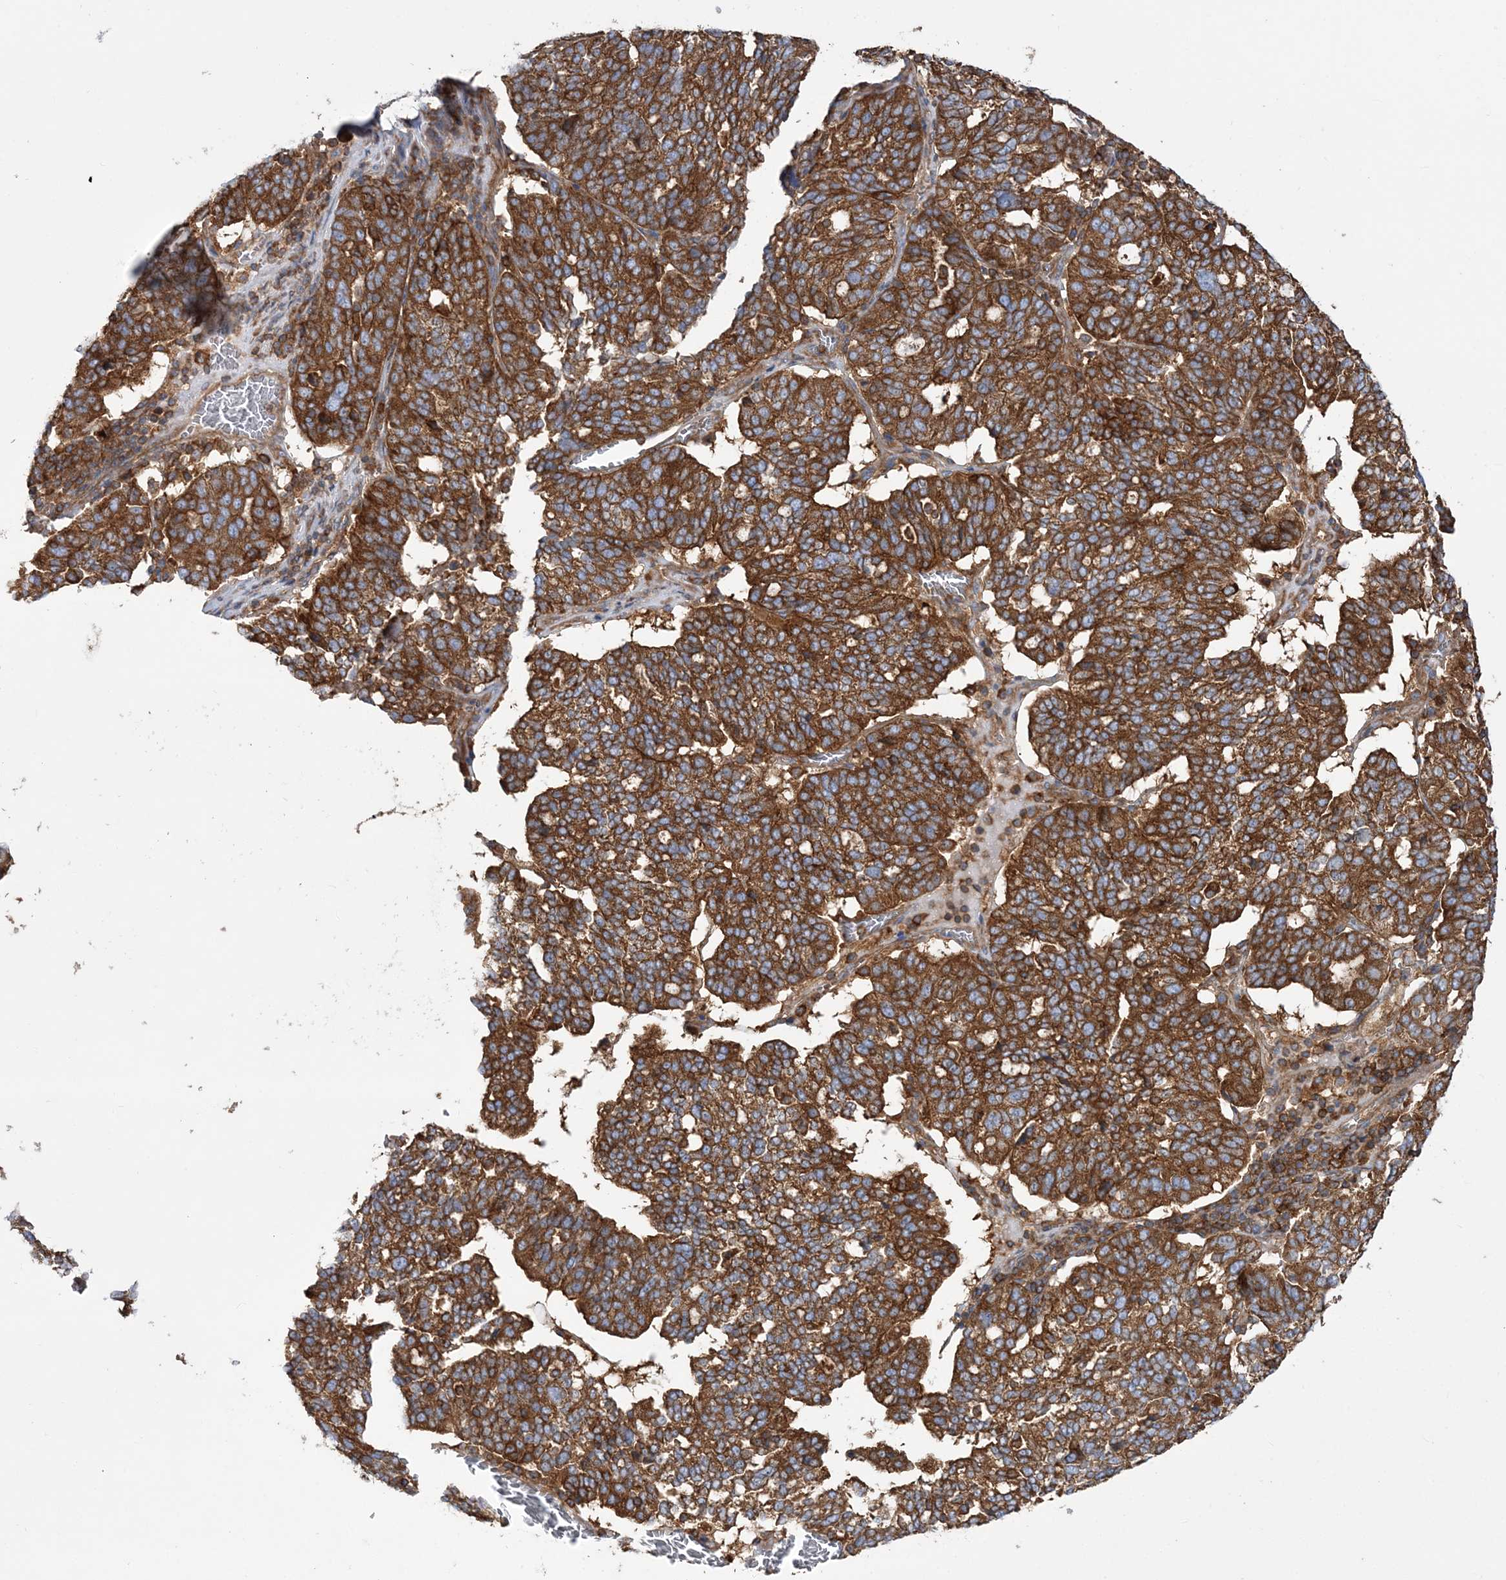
{"staining": {"intensity": "strong", "quantity": ">75%", "location": "cytoplasmic/membranous"}, "tissue": "ovarian cancer", "cell_type": "Tumor cells", "image_type": "cancer", "snomed": [{"axis": "morphology", "description": "Cystadenocarcinoma, serous, NOS"}, {"axis": "topography", "description": "Ovary"}], "caption": "Human ovarian serous cystadenocarcinoma stained for a protein (brown) displays strong cytoplasmic/membranous positive expression in about >75% of tumor cells.", "gene": "TBC1D5", "patient": {"sex": "female", "age": 59}}